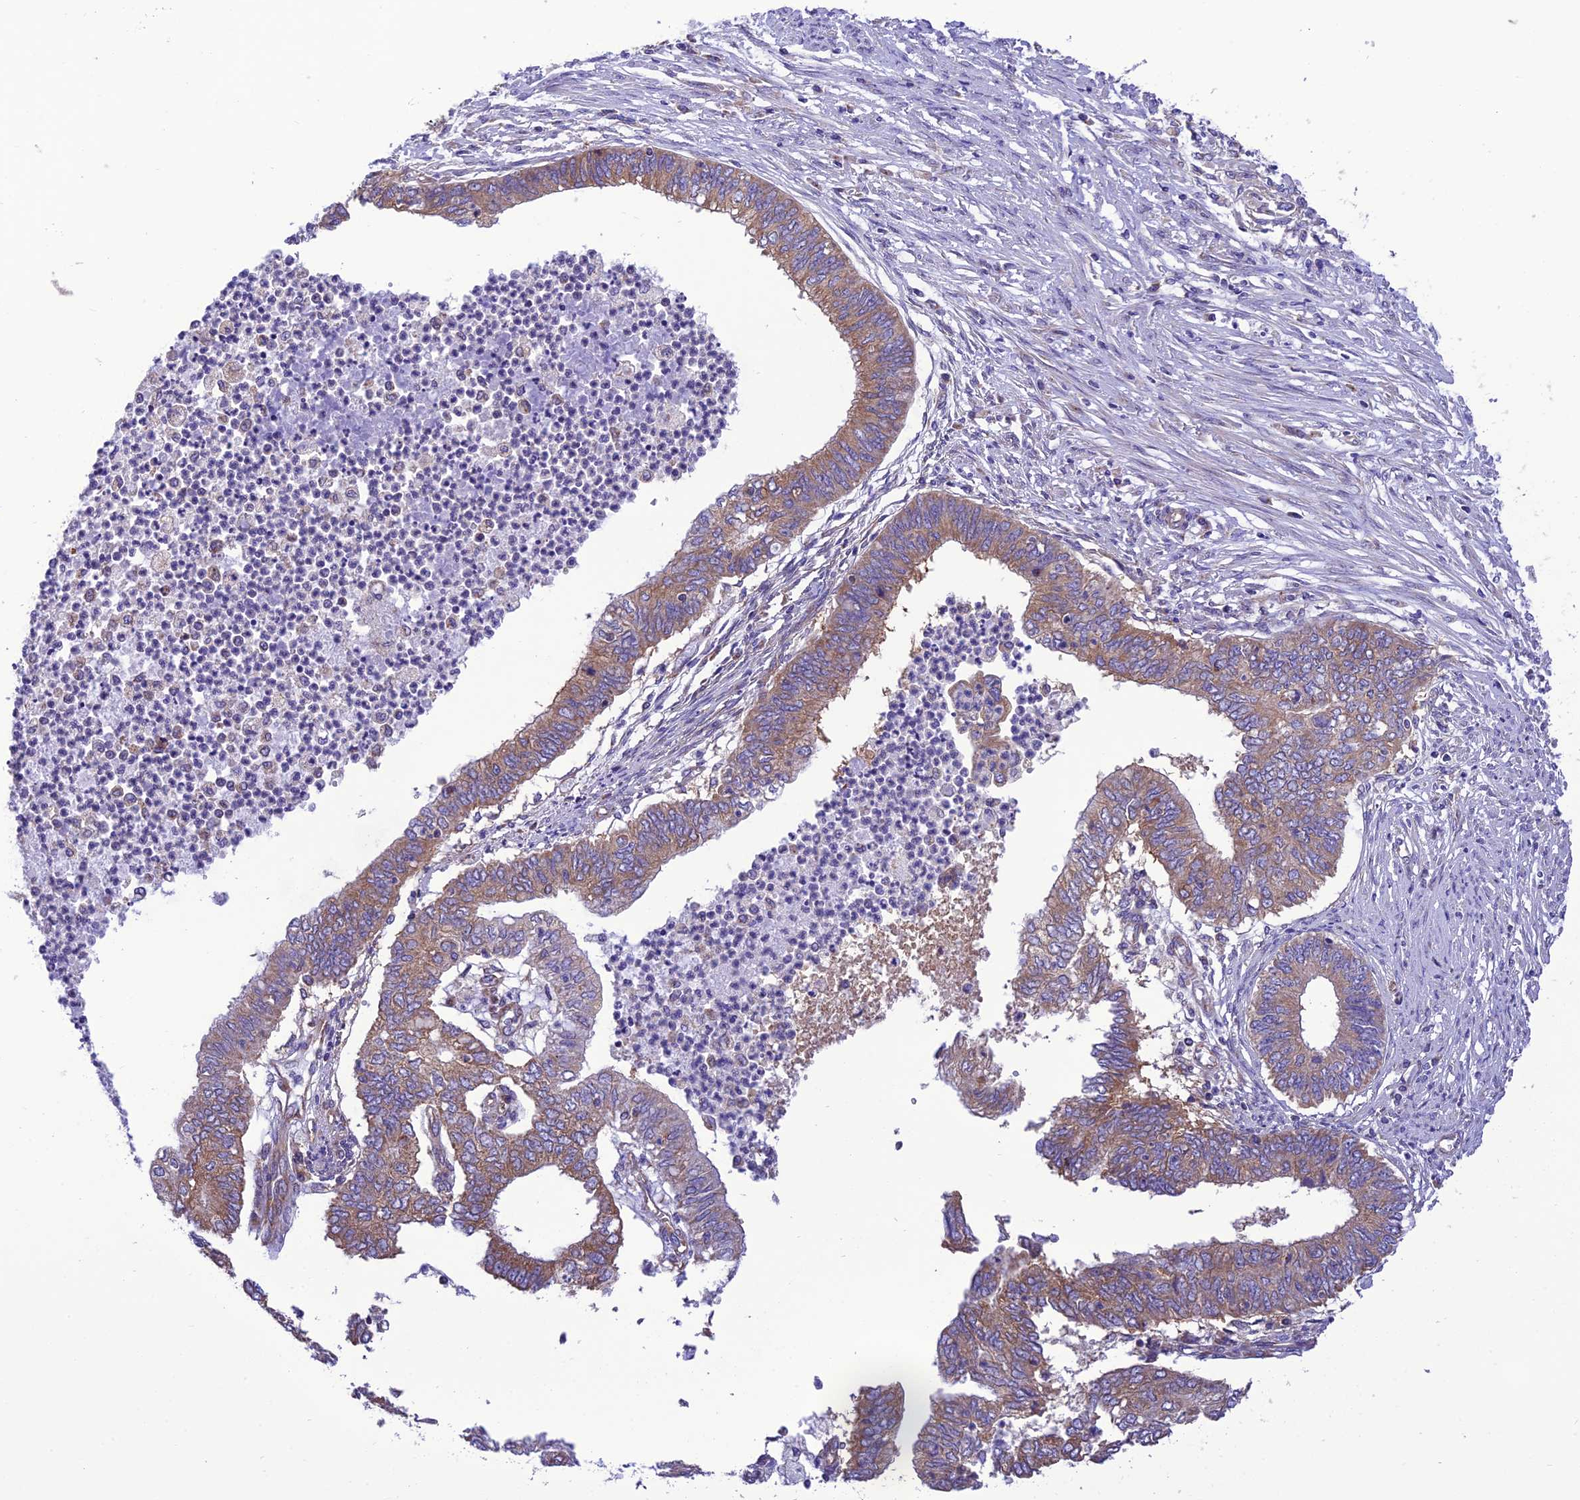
{"staining": {"intensity": "moderate", "quantity": ">75%", "location": "cytoplasmic/membranous"}, "tissue": "endometrial cancer", "cell_type": "Tumor cells", "image_type": "cancer", "snomed": [{"axis": "morphology", "description": "Adenocarcinoma, NOS"}, {"axis": "topography", "description": "Endometrium"}], "caption": "Protein staining displays moderate cytoplasmic/membranous staining in about >75% of tumor cells in endometrial cancer (adenocarcinoma). The staining is performed using DAB (3,3'-diaminobenzidine) brown chromogen to label protein expression. The nuclei are counter-stained blue using hematoxylin.", "gene": "MAP3K12", "patient": {"sex": "female", "age": 68}}